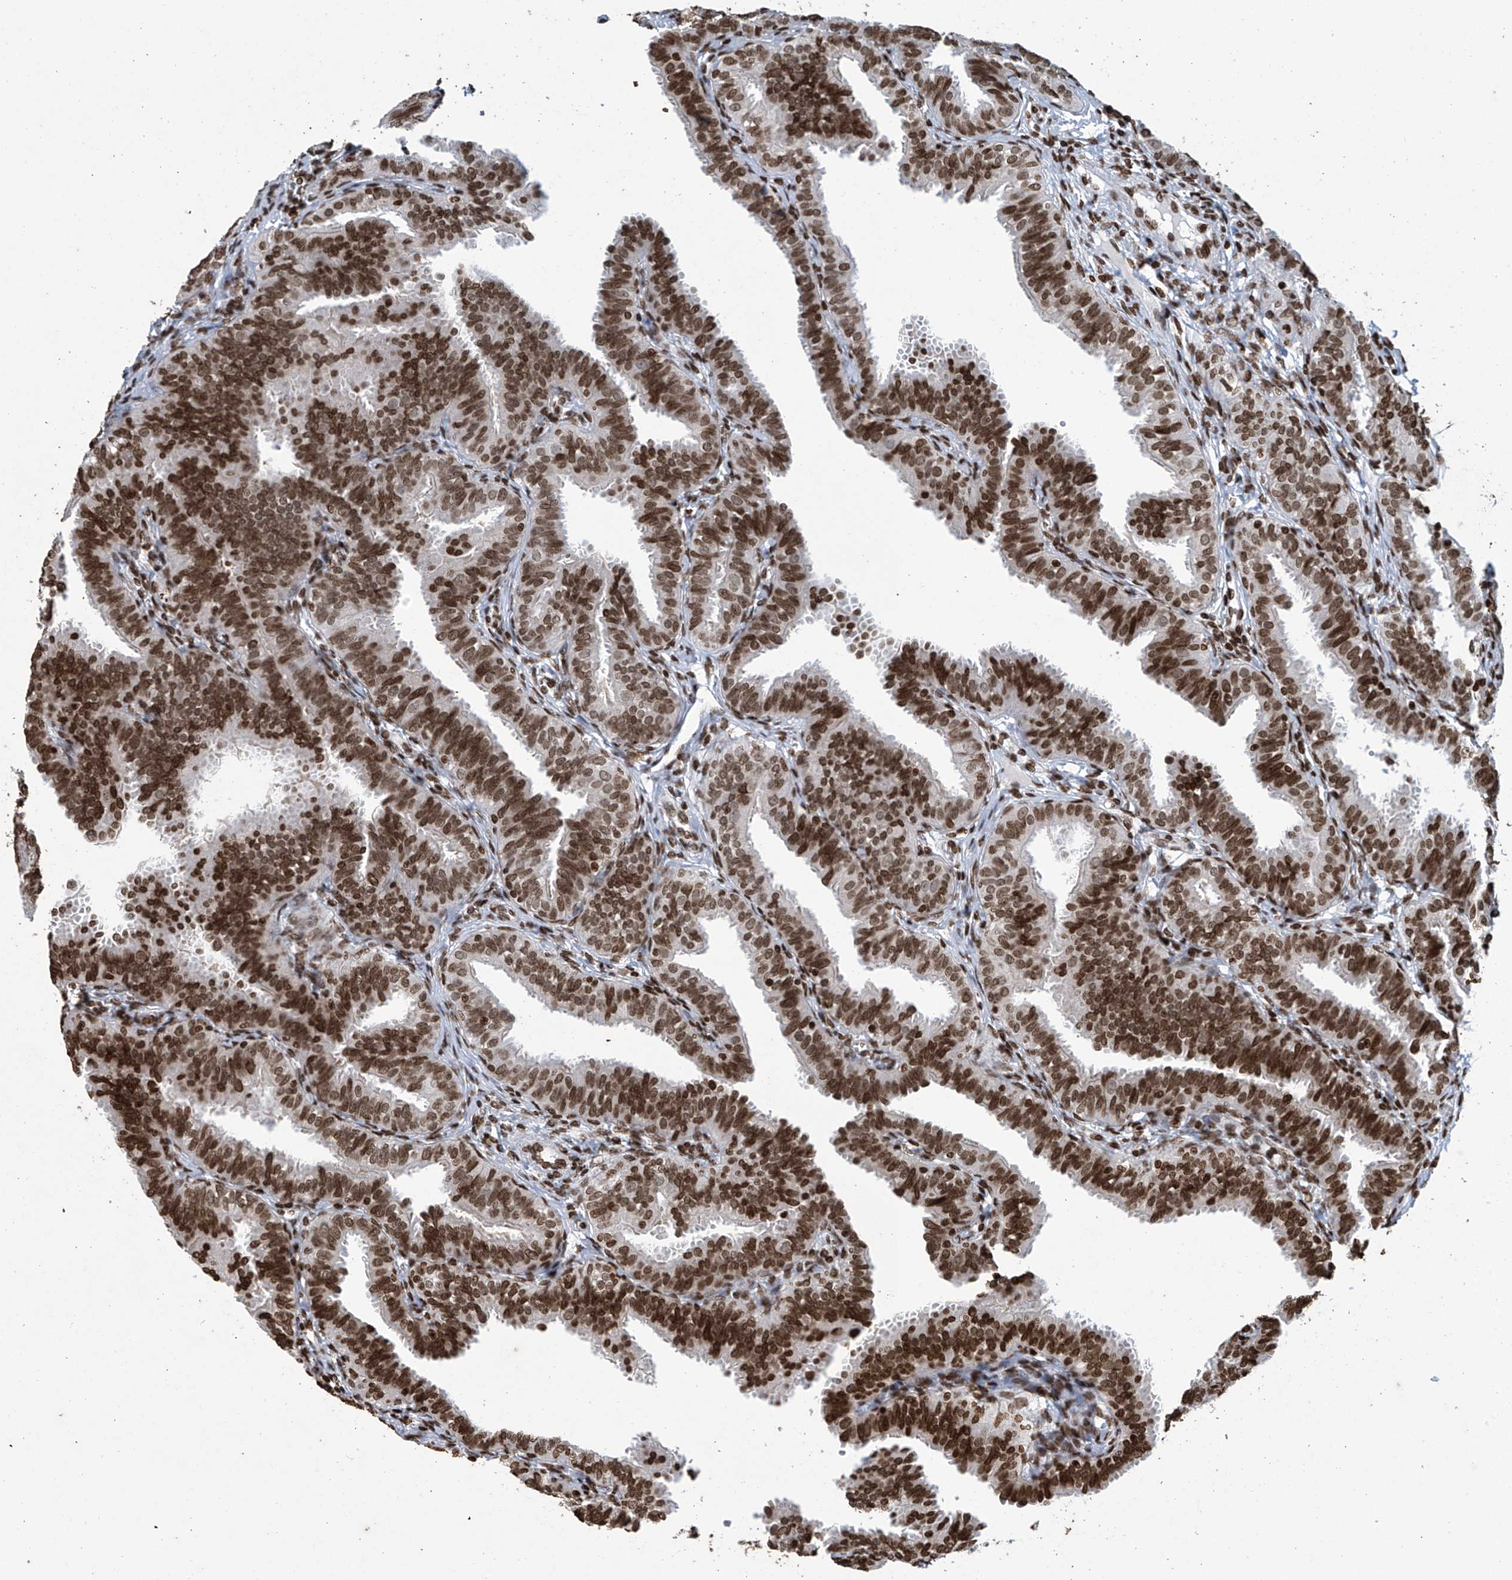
{"staining": {"intensity": "strong", "quantity": ">75%", "location": "nuclear"}, "tissue": "fallopian tube", "cell_type": "Glandular cells", "image_type": "normal", "snomed": [{"axis": "morphology", "description": "Normal tissue, NOS"}, {"axis": "topography", "description": "Fallopian tube"}], "caption": "Fallopian tube stained for a protein demonstrates strong nuclear positivity in glandular cells.", "gene": "H4C16", "patient": {"sex": "female", "age": 35}}